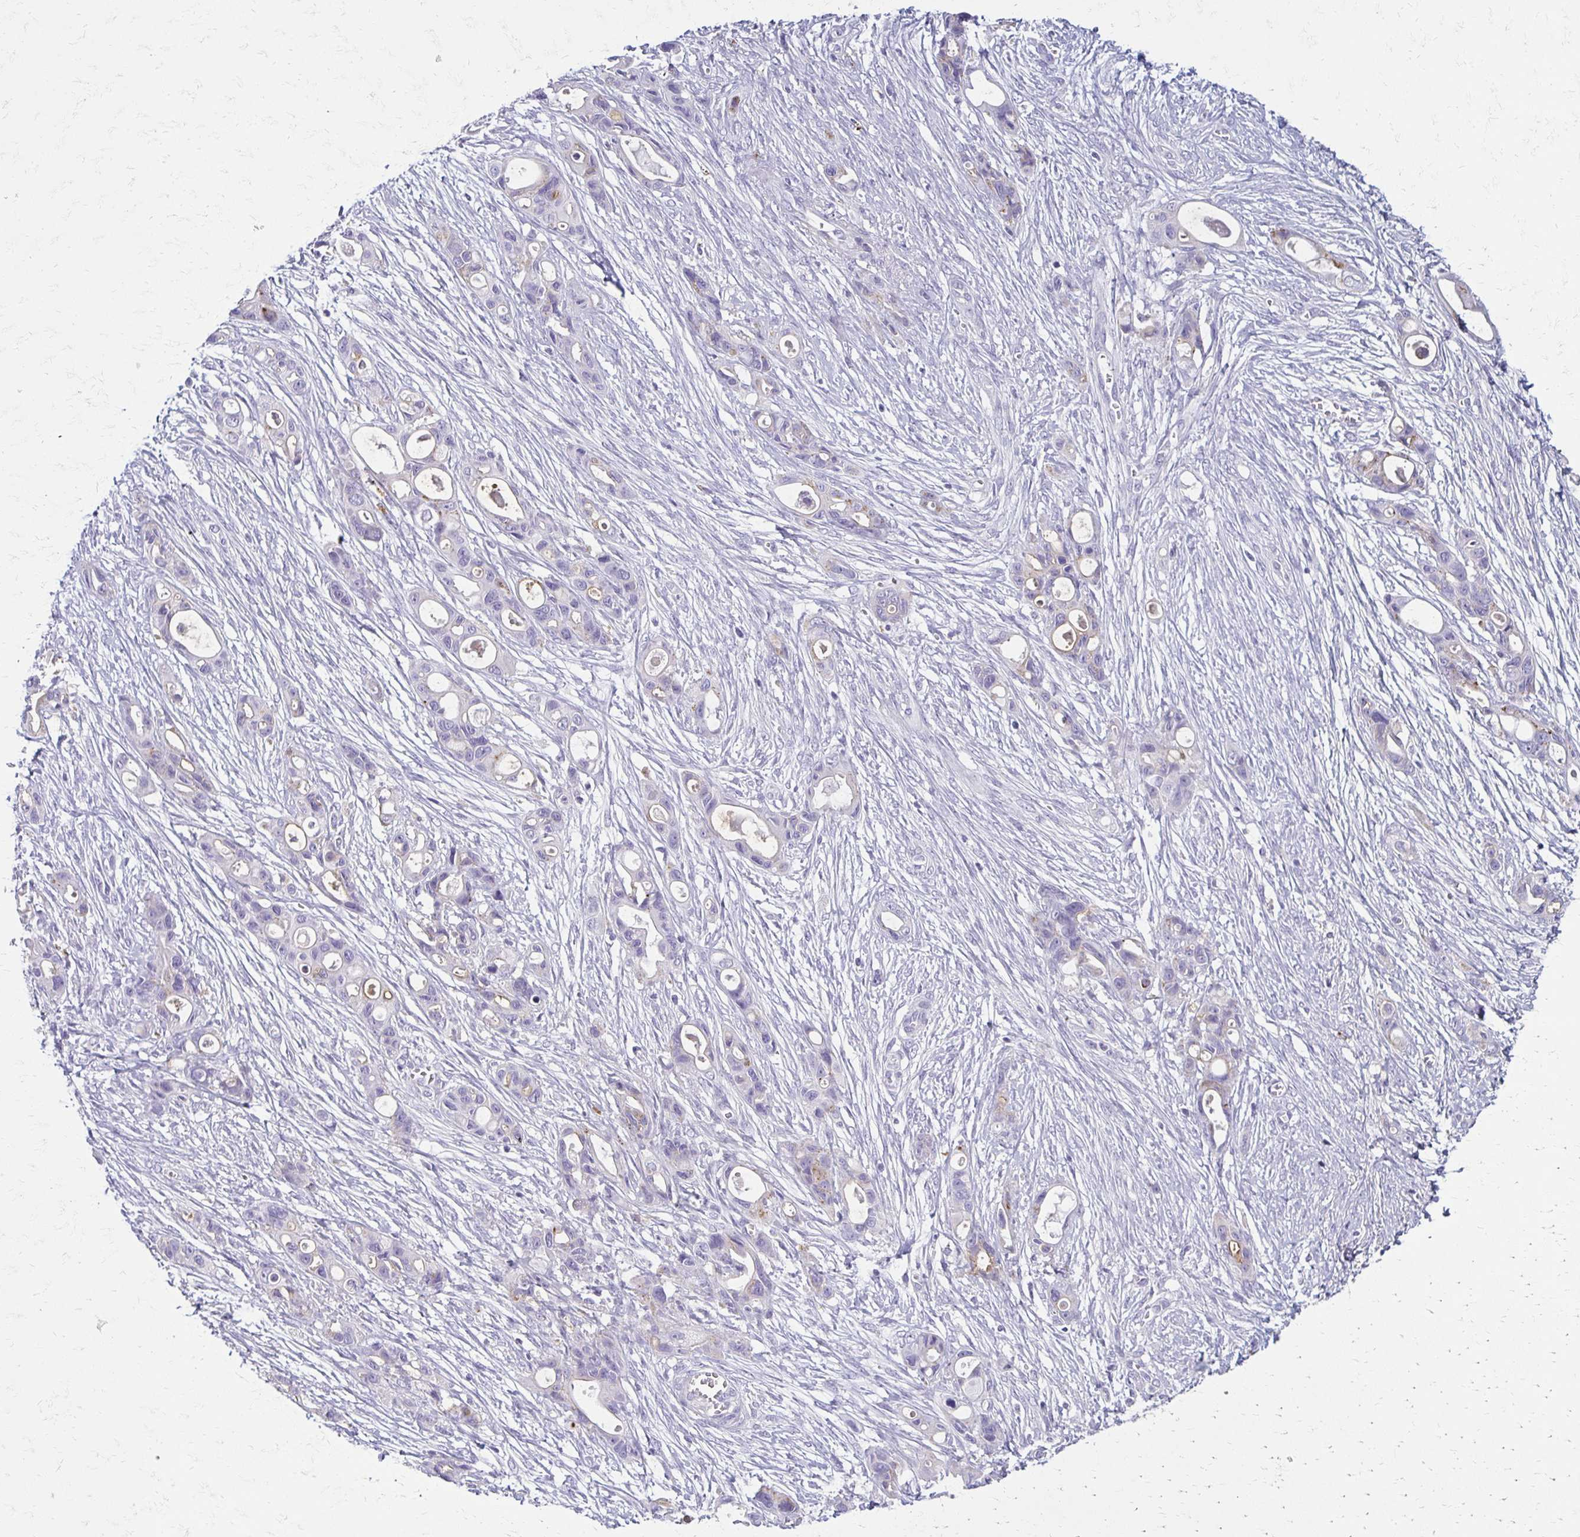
{"staining": {"intensity": "negative", "quantity": "none", "location": "none"}, "tissue": "ovarian cancer", "cell_type": "Tumor cells", "image_type": "cancer", "snomed": [{"axis": "morphology", "description": "Cystadenocarcinoma, mucinous, NOS"}, {"axis": "topography", "description": "Ovary"}], "caption": "Tumor cells show no significant protein staining in mucinous cystadenocarcinoma (ovarian).", "gene": "BBS12", "patient": {"sex": "female", "age": 70}}